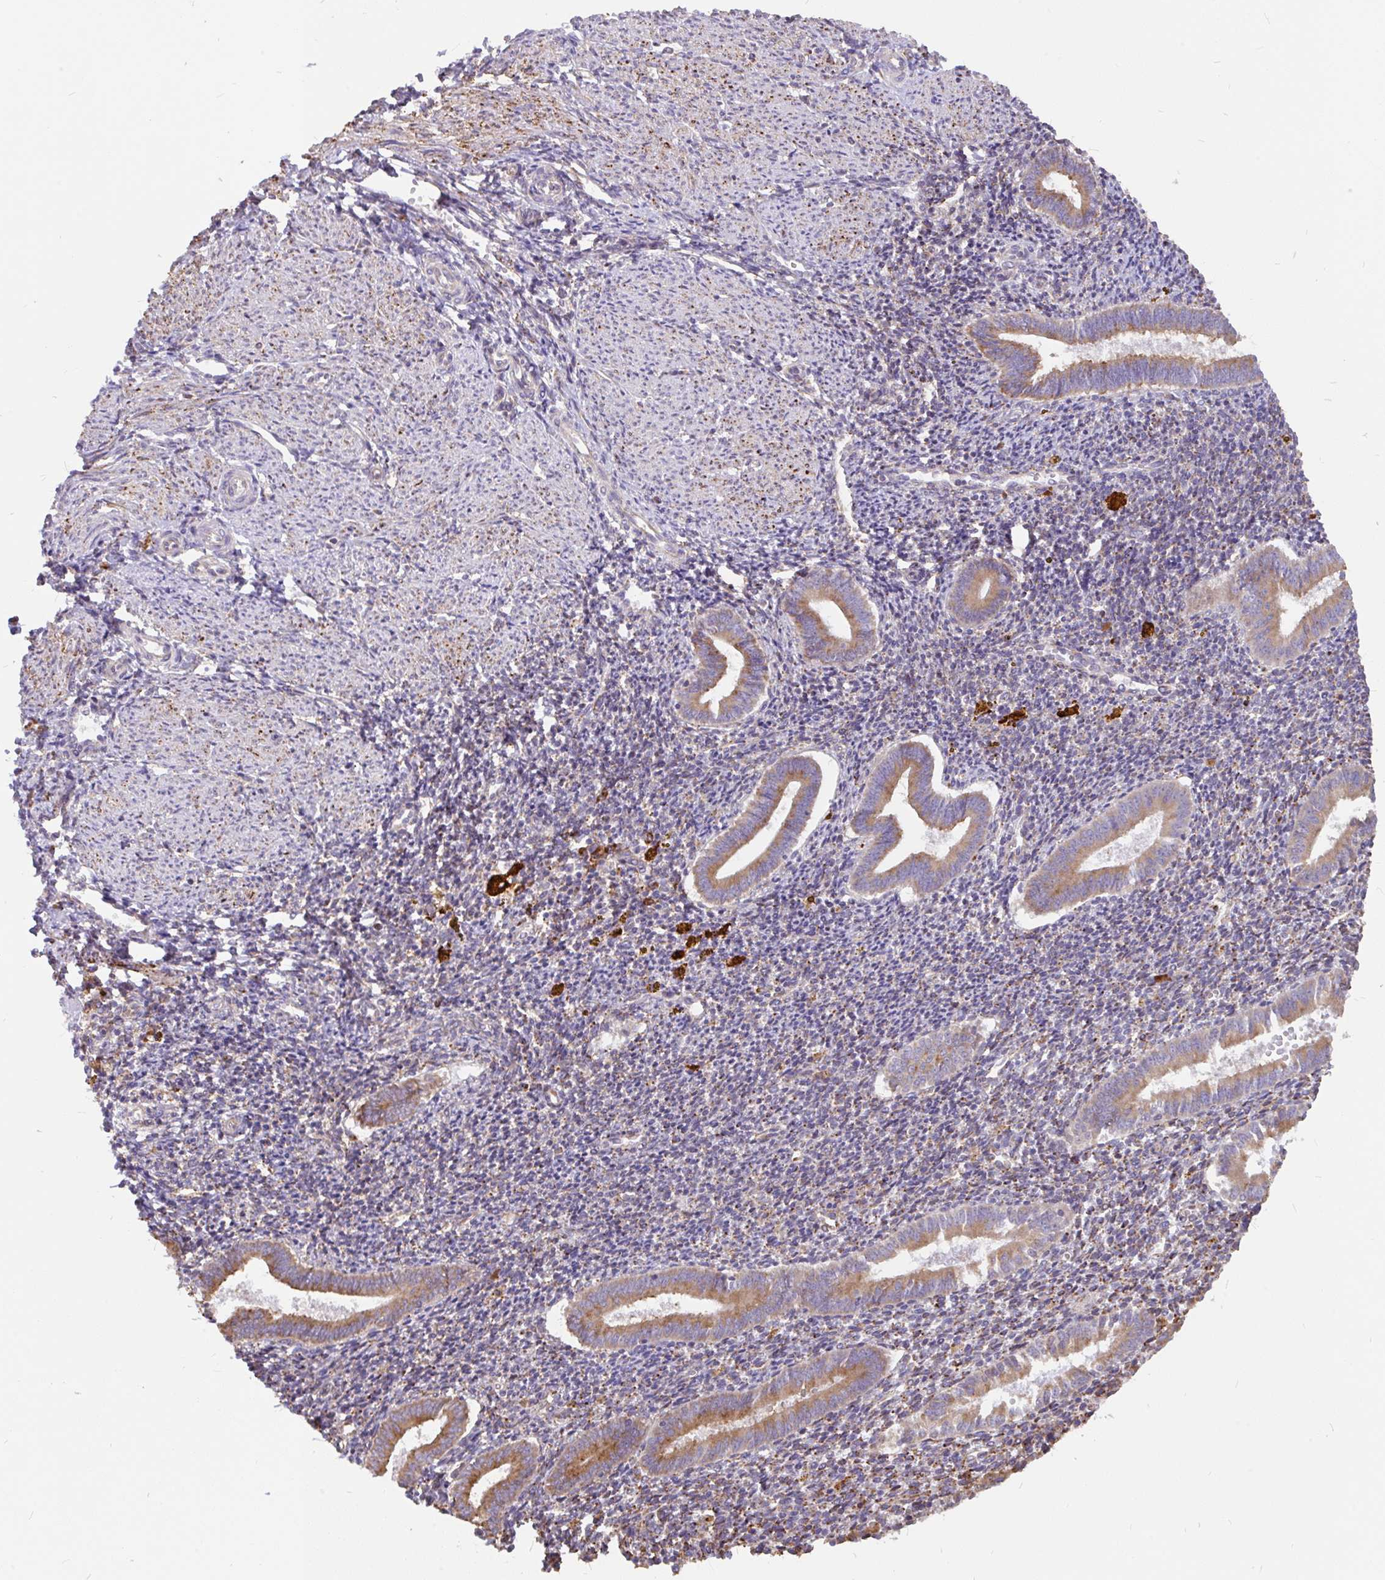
{"staining": {"intensity": "moderate", "quantity": "<25%", "location": "cytoplasmic/membranous"}, "tissue": "endometrium", "cell_type": "Cells in endometrial stroma", "image_type": "normal", "snomed": [{"axis": "morphology", "description": "Normal tissue, NOS"}, {"axis": "topography", "description": "Endometrium"}], "caption": "Immunohistochemistry (IHC) (DAB (3,3'-diaminobenzidine)) staining of unremarkable human endometrium demonstrates moderate cytoplasmic/membranous protein positivity in approximately <25% of cells in endometrial stroma. Ihc stains the protein in brown and the nuclei are stained blue.", "gene": "EML5", "patient": {"sex": "female", "age": 25}}